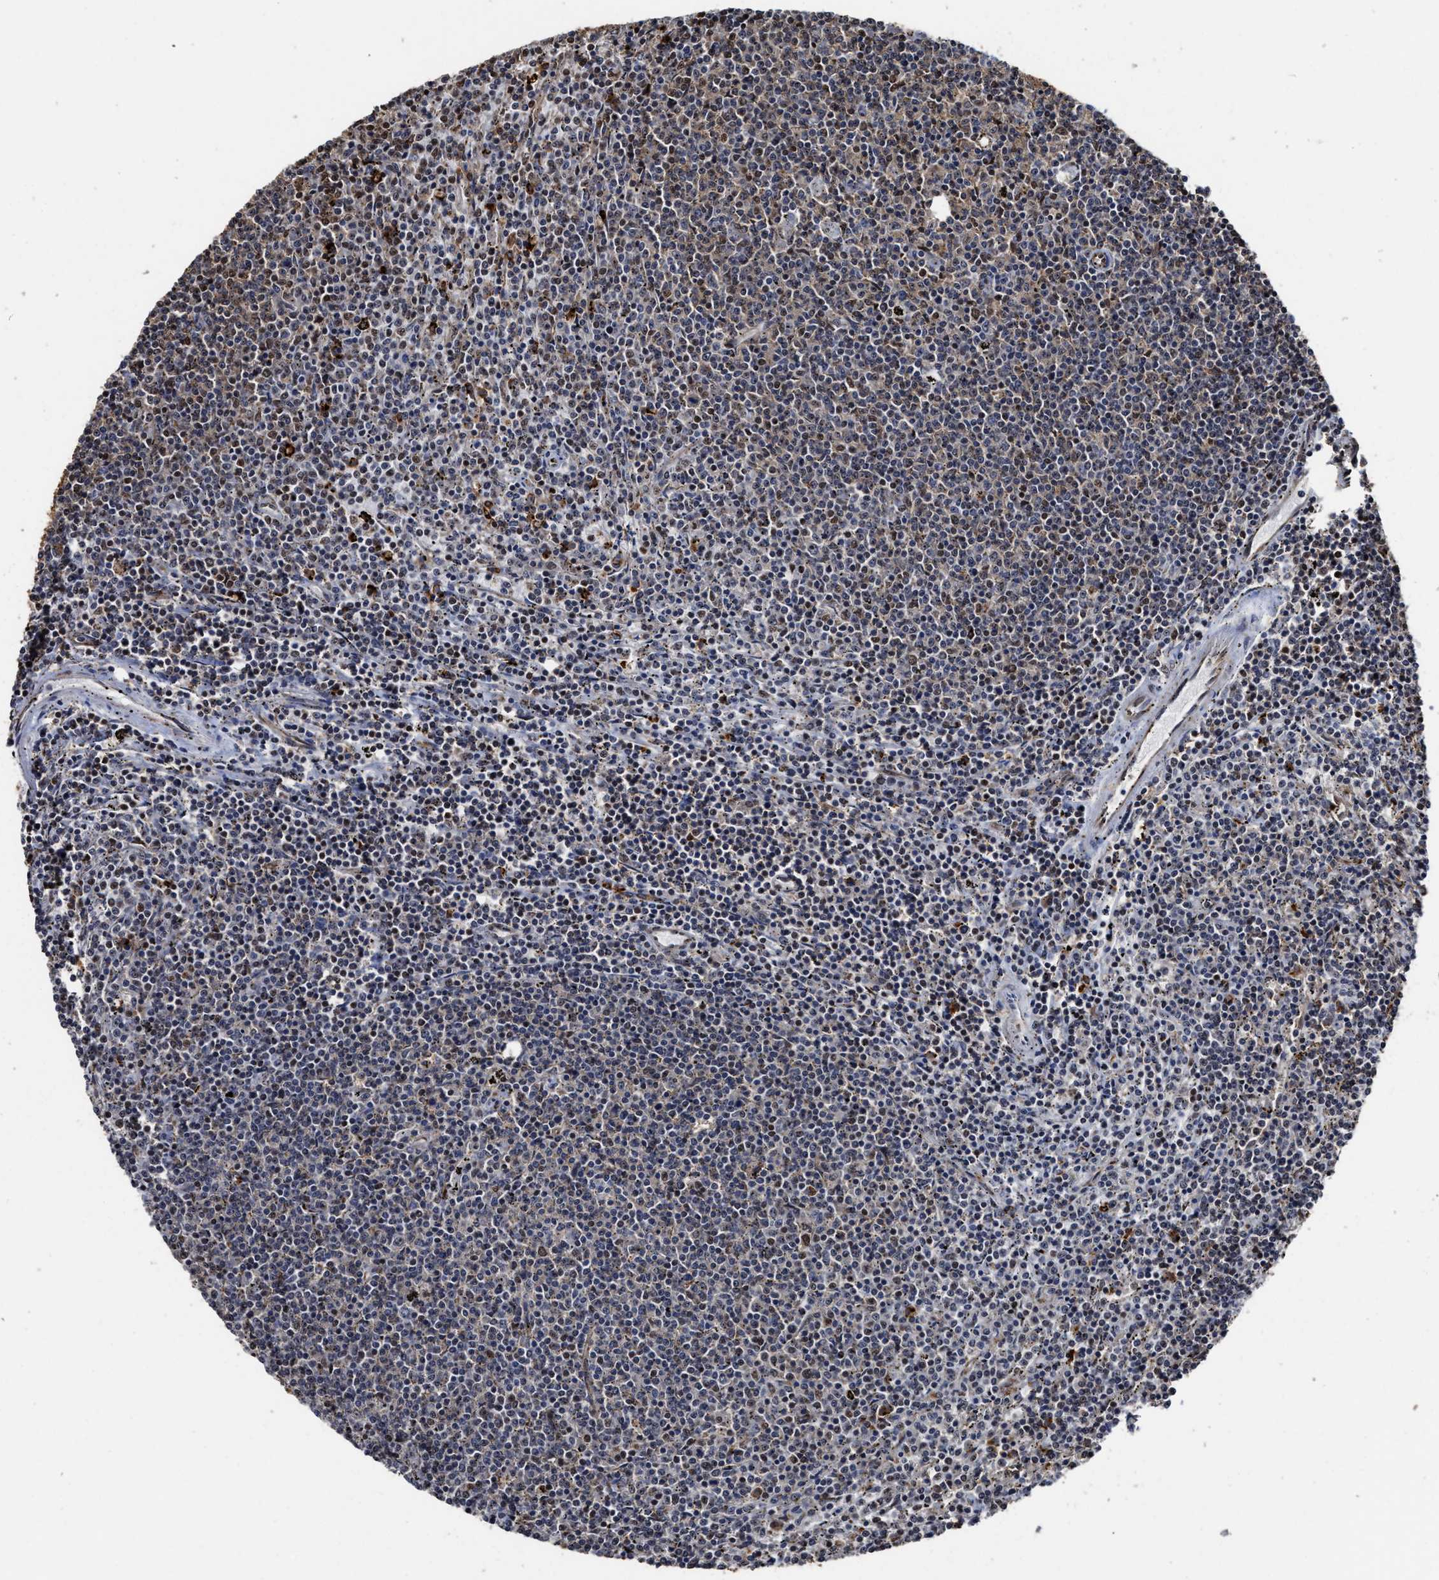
{"staining": {"intensity": "moderate", "quantity": "<25%", "location": "nuclear"}, "tissue": "lymphoma", "cell_type": "Tumor cells", "image_type": "cancer", "snomed": [{"axis": "morphology", "description": "Malignant lymphoma, non-Hodgkin's type, Low grade"}, {"axis": "topography", "description": "Spleen"}], "caption": "Immunohistochemistry (IHC) (DAB) staining of human lymphoma shows moderate nuclear protein expression in about <25% of tumor cells.", "gene": "SEPTIN2", "patient": {"sex": "female", "age": 50}}